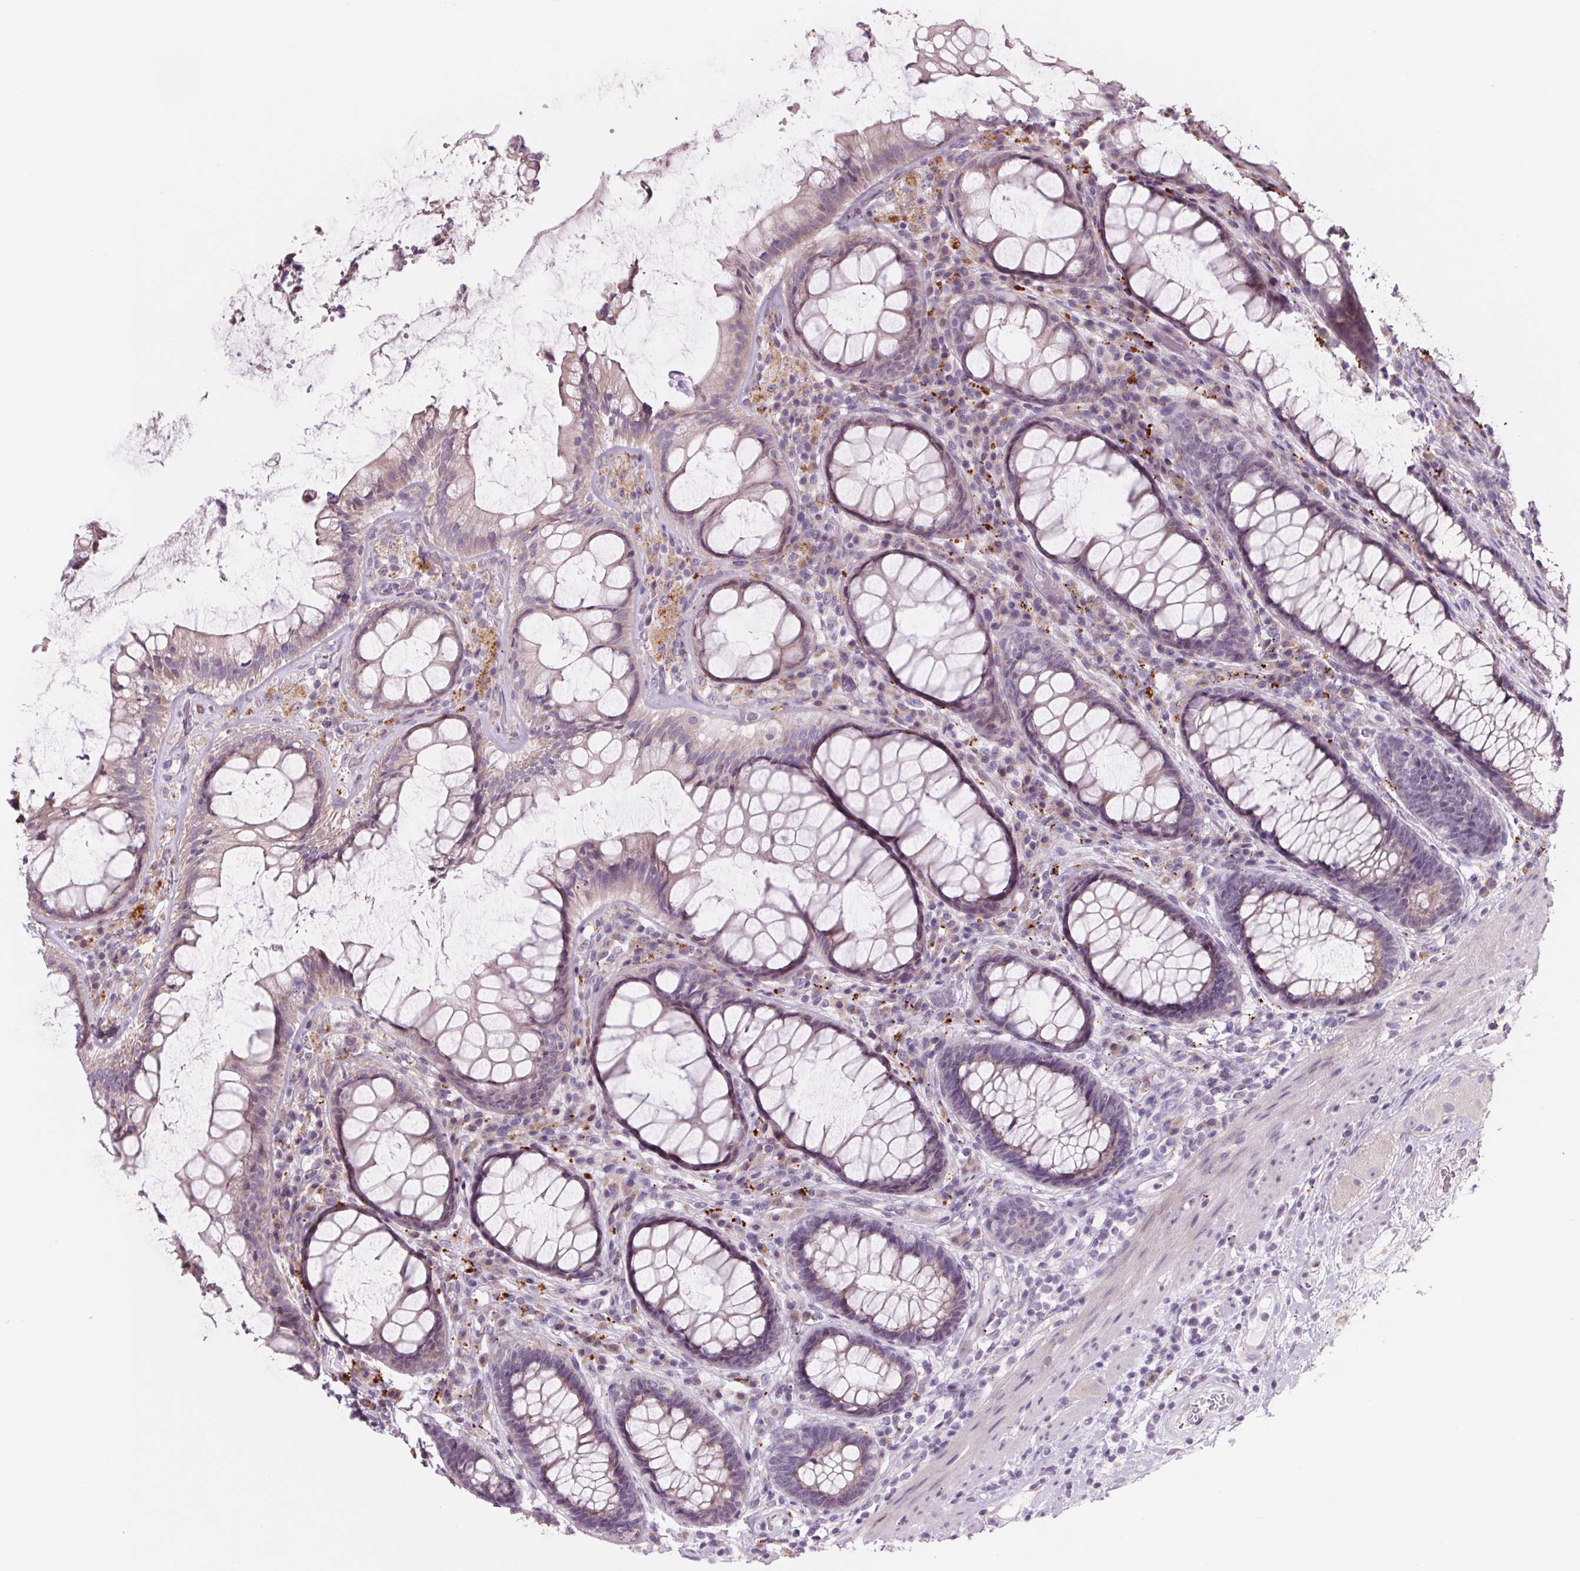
{"staining": {"intensity": "weak", "quantity": "<25%", "location": "cytoplasmic/membranous"}, "tissue": "rectum", "cell_type": "Glandular cells", "image_type": "normal", "snomed": [{"axis": "morphology", "description": "Normal tissue, NOS"}, {"axis": "topography", "description": "Rectum"}], "caption": "High magnification brightfield microscopy of normal rectum stained with DAB (3,3'-diaminobenzidine) (brown) and counterstained with hematoxylin (blue): glandular cells show no significant positivity. (DAB immunohistochemistry, high magnification).", "gene": "SAMD5", "patient": {"sex": "male", "age": 72}}